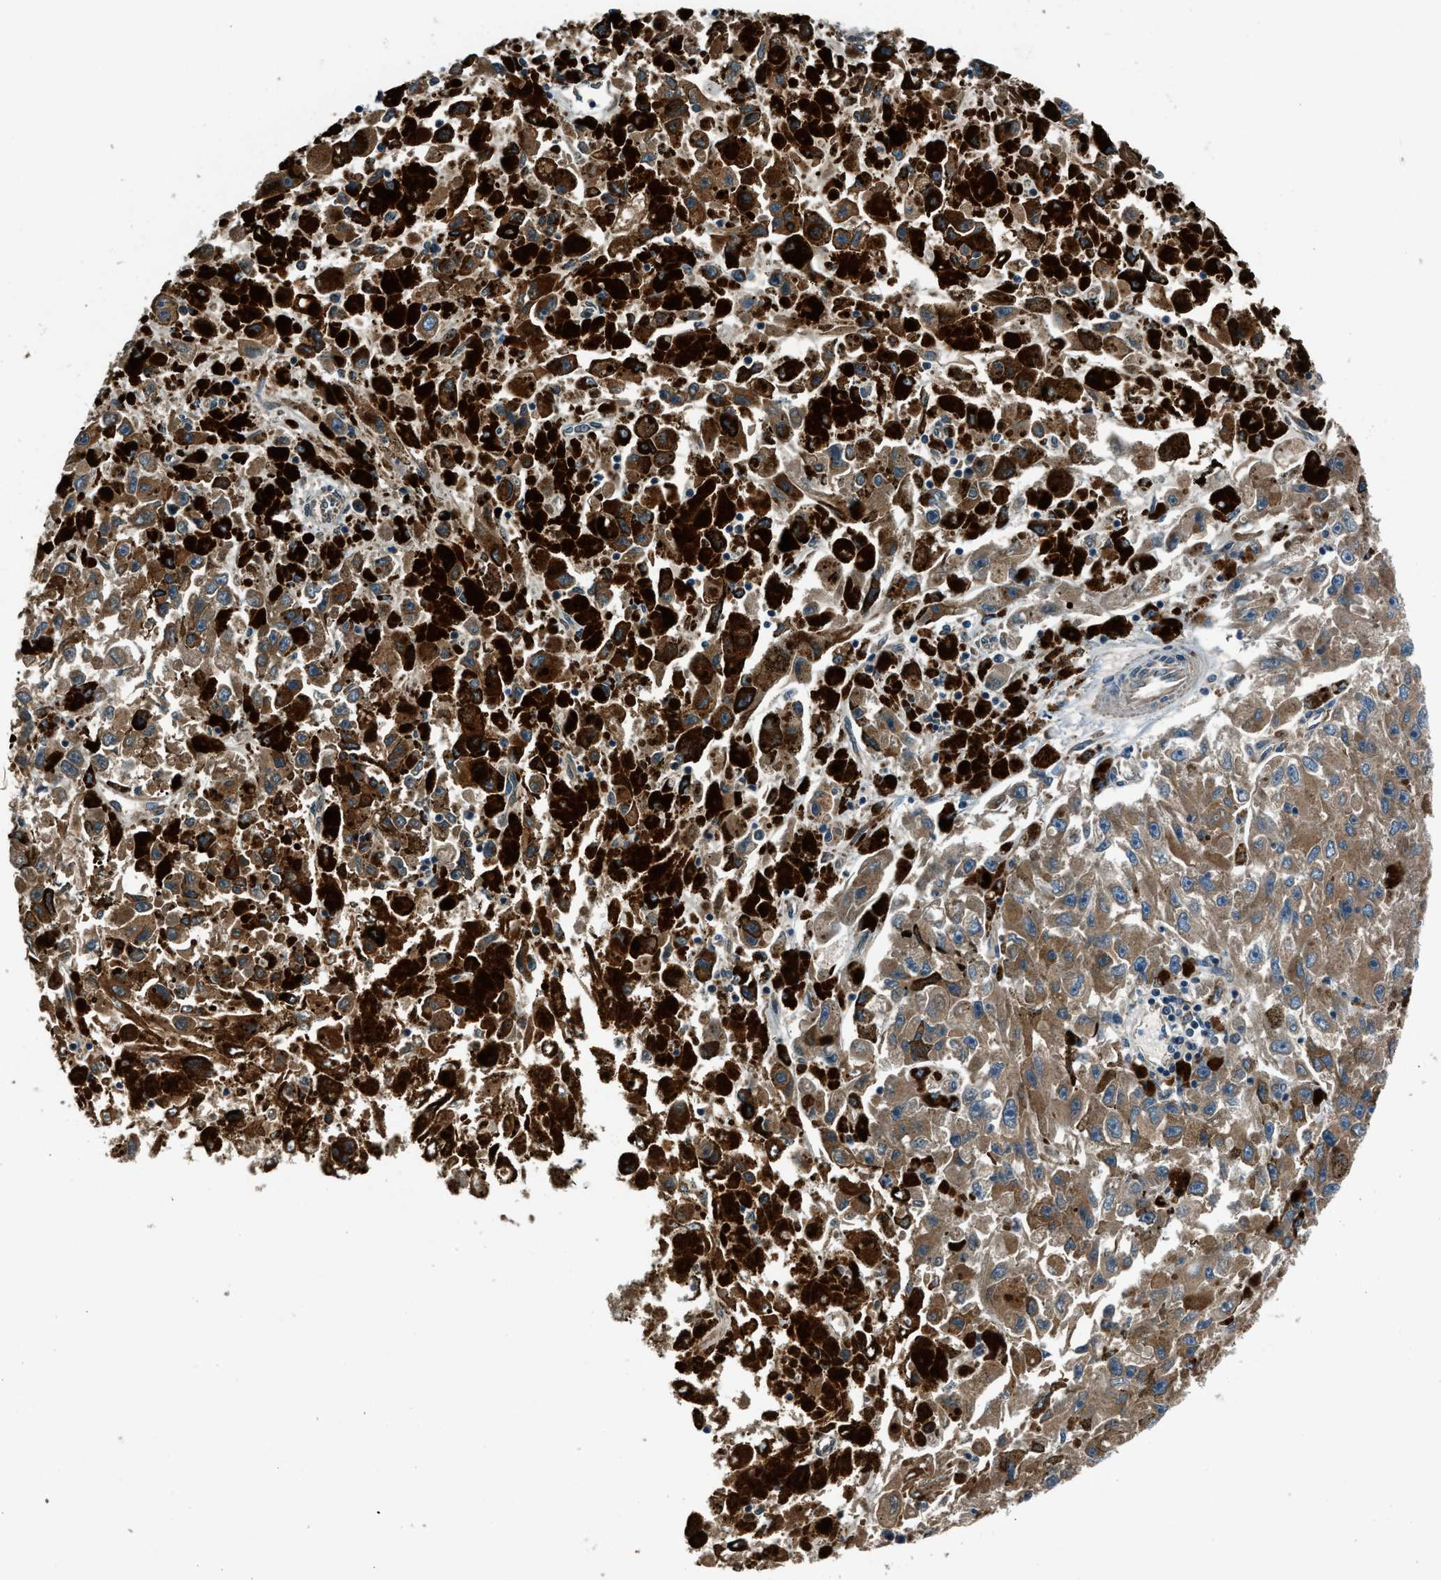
{"staining": {"intensity": "moderate", "quantity": ">75%", "location": "cytoplasmic/membranous"}, "tissue": "melanoma", "cell_type": "Tumor cells", "image_type": "cancer", "snomed": [{"axis": "morphology", "description": "Malignant melanoma, NOS"}, {"axis": "topography", "description": "Skin"}], "caption": "IHC (DAB (3,3'-diaminobenzidine)) staining of malignant melanoma exhibits moderate cytoplasmic/membranous protein expression in approximately >75% of tumor cells.", "gene": "LMBR1", "patient": {"sex": "female", "age": 104}}